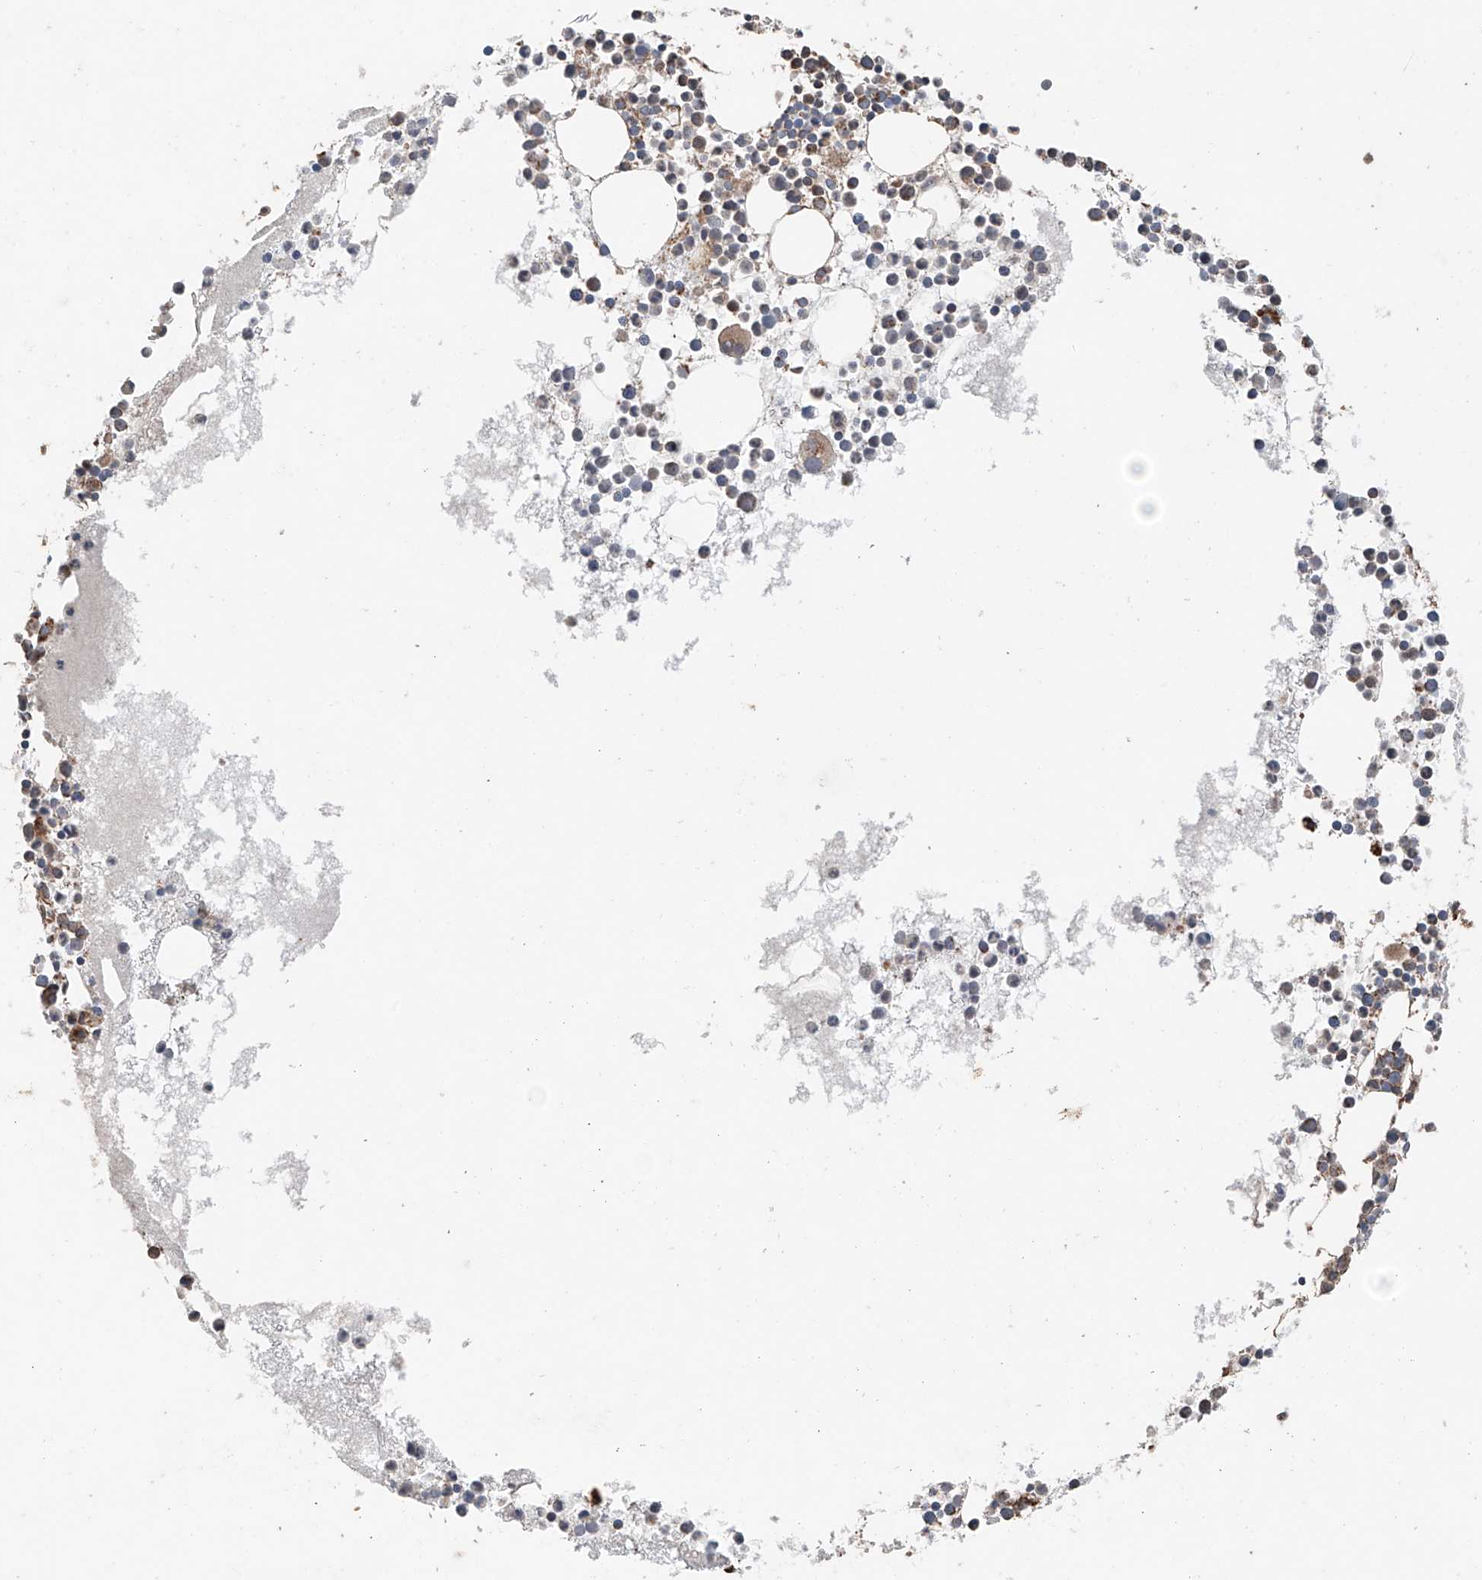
{"staining": {"intensity": "moderate", "quantity": "25%-75%", "location": "cytoplasmic/membranous"}, "tissue": "bone marrow", "cell_type": "Hematopoietic cells", "image_type": "normal", "snomed": [{"axis": "morphology", "description": "Normal tissue, NOS"}, {"axis": "topography", "description": "Bone marrow"}], "caption": "DAB (3,3'-diaminobenzidine) immunohistochemical staining of benign human bone marrow exhibits moderate cytoplasmic/membranous protein staining in approximately 25%-75% of hematopoietic cells.", "gene": "AP4B1", "patient": {"sex": "female", "age": 78}}